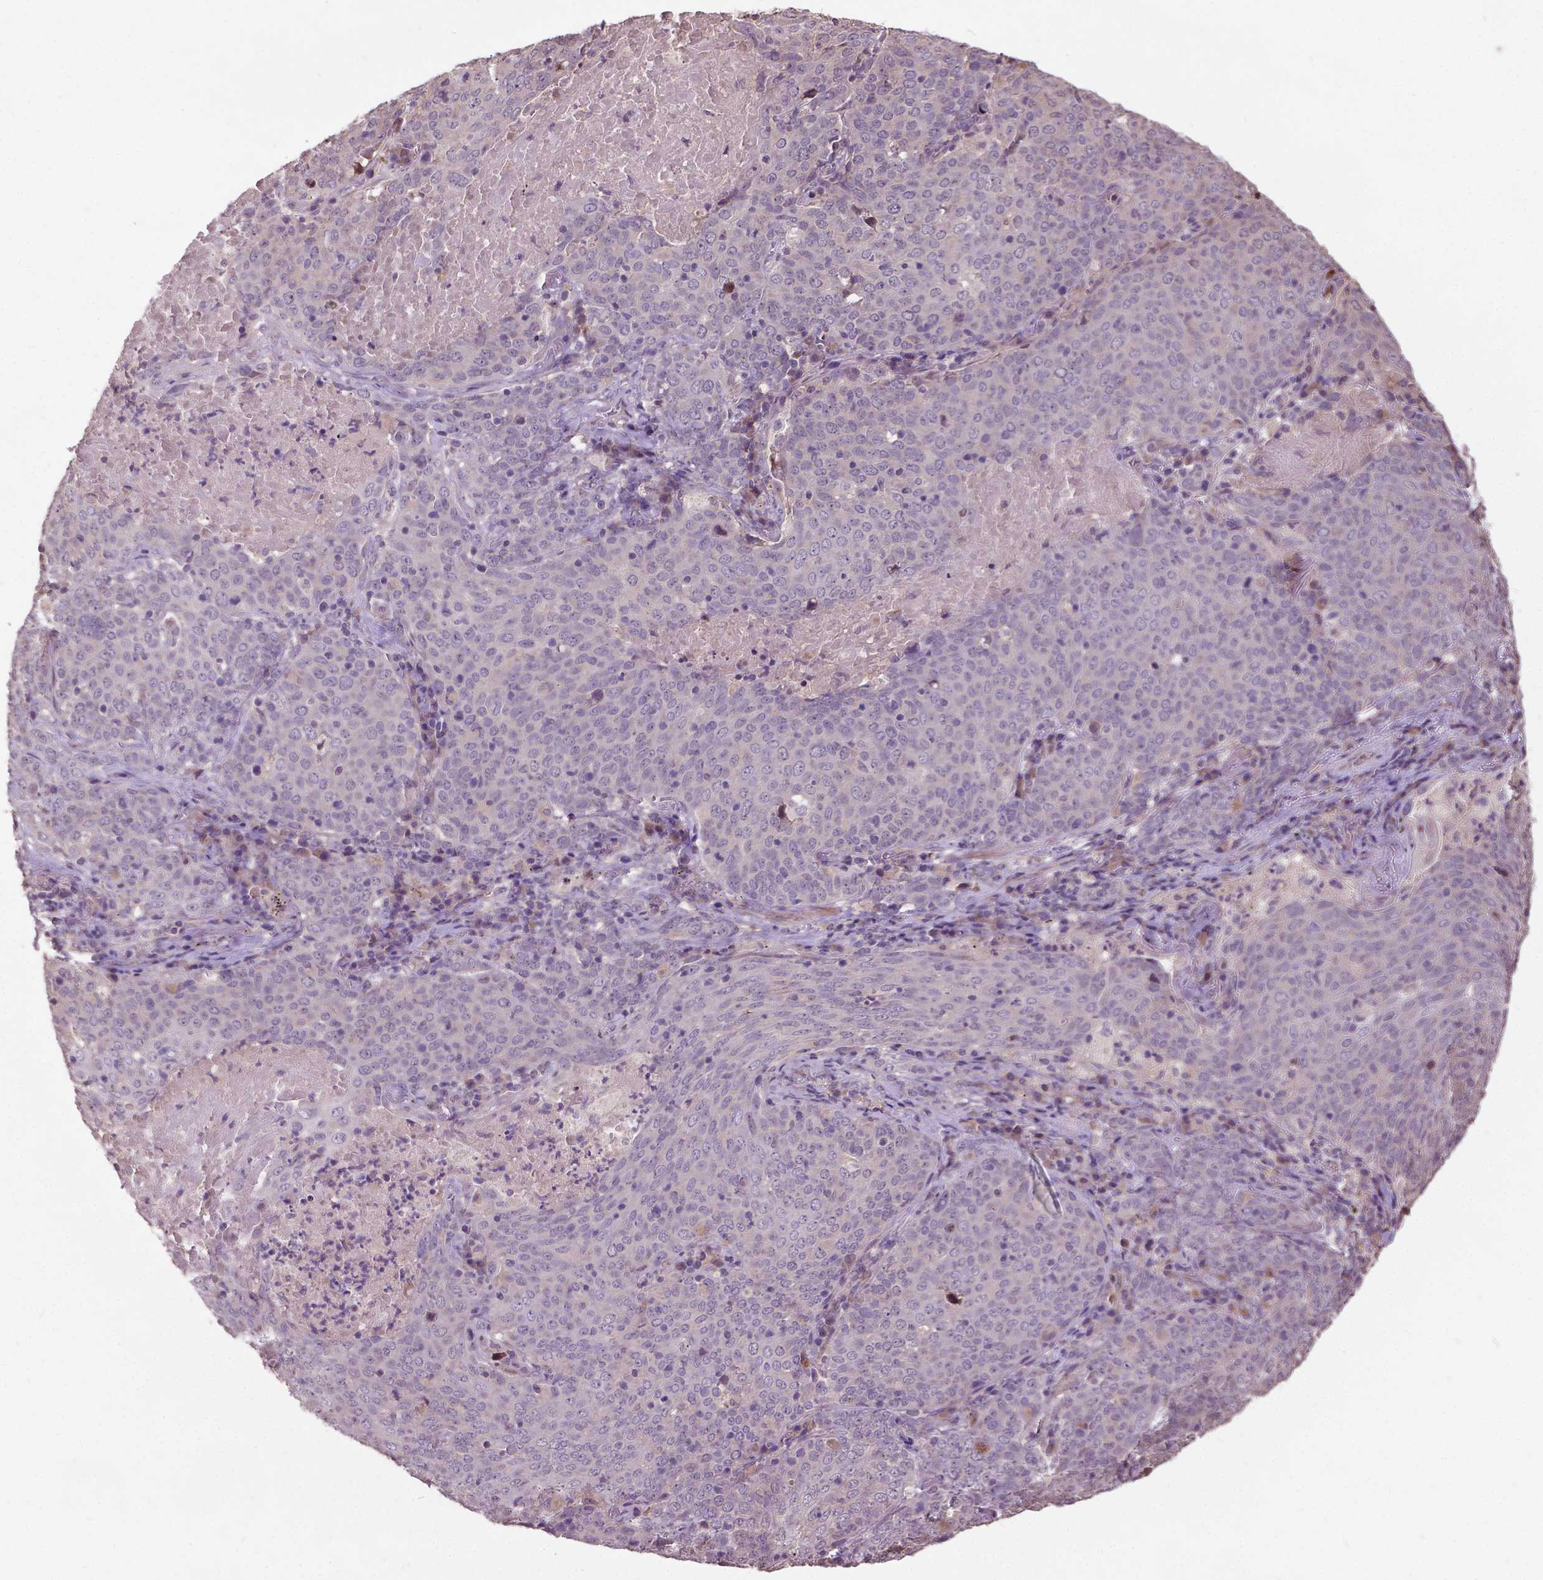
{"staining": {"intensity": "negative", "quantity": "none", "location": "none"}, "tissue": "lung cancer", "cell_type": "Tumor cells", "image_type": "cancer", "snomed": [{"axis": "morphology", "description": "Squamous cell carcinoma, NOS"}, {"axis": "topography", "description": "Lung"}], "caption": "Histopathology image shows no protein positivity in tumor cells of lung cancer (squamous cell carcinoma) tissue.", "gene": "AP1S3", "patient": {"sex": "male", "age": 82}}